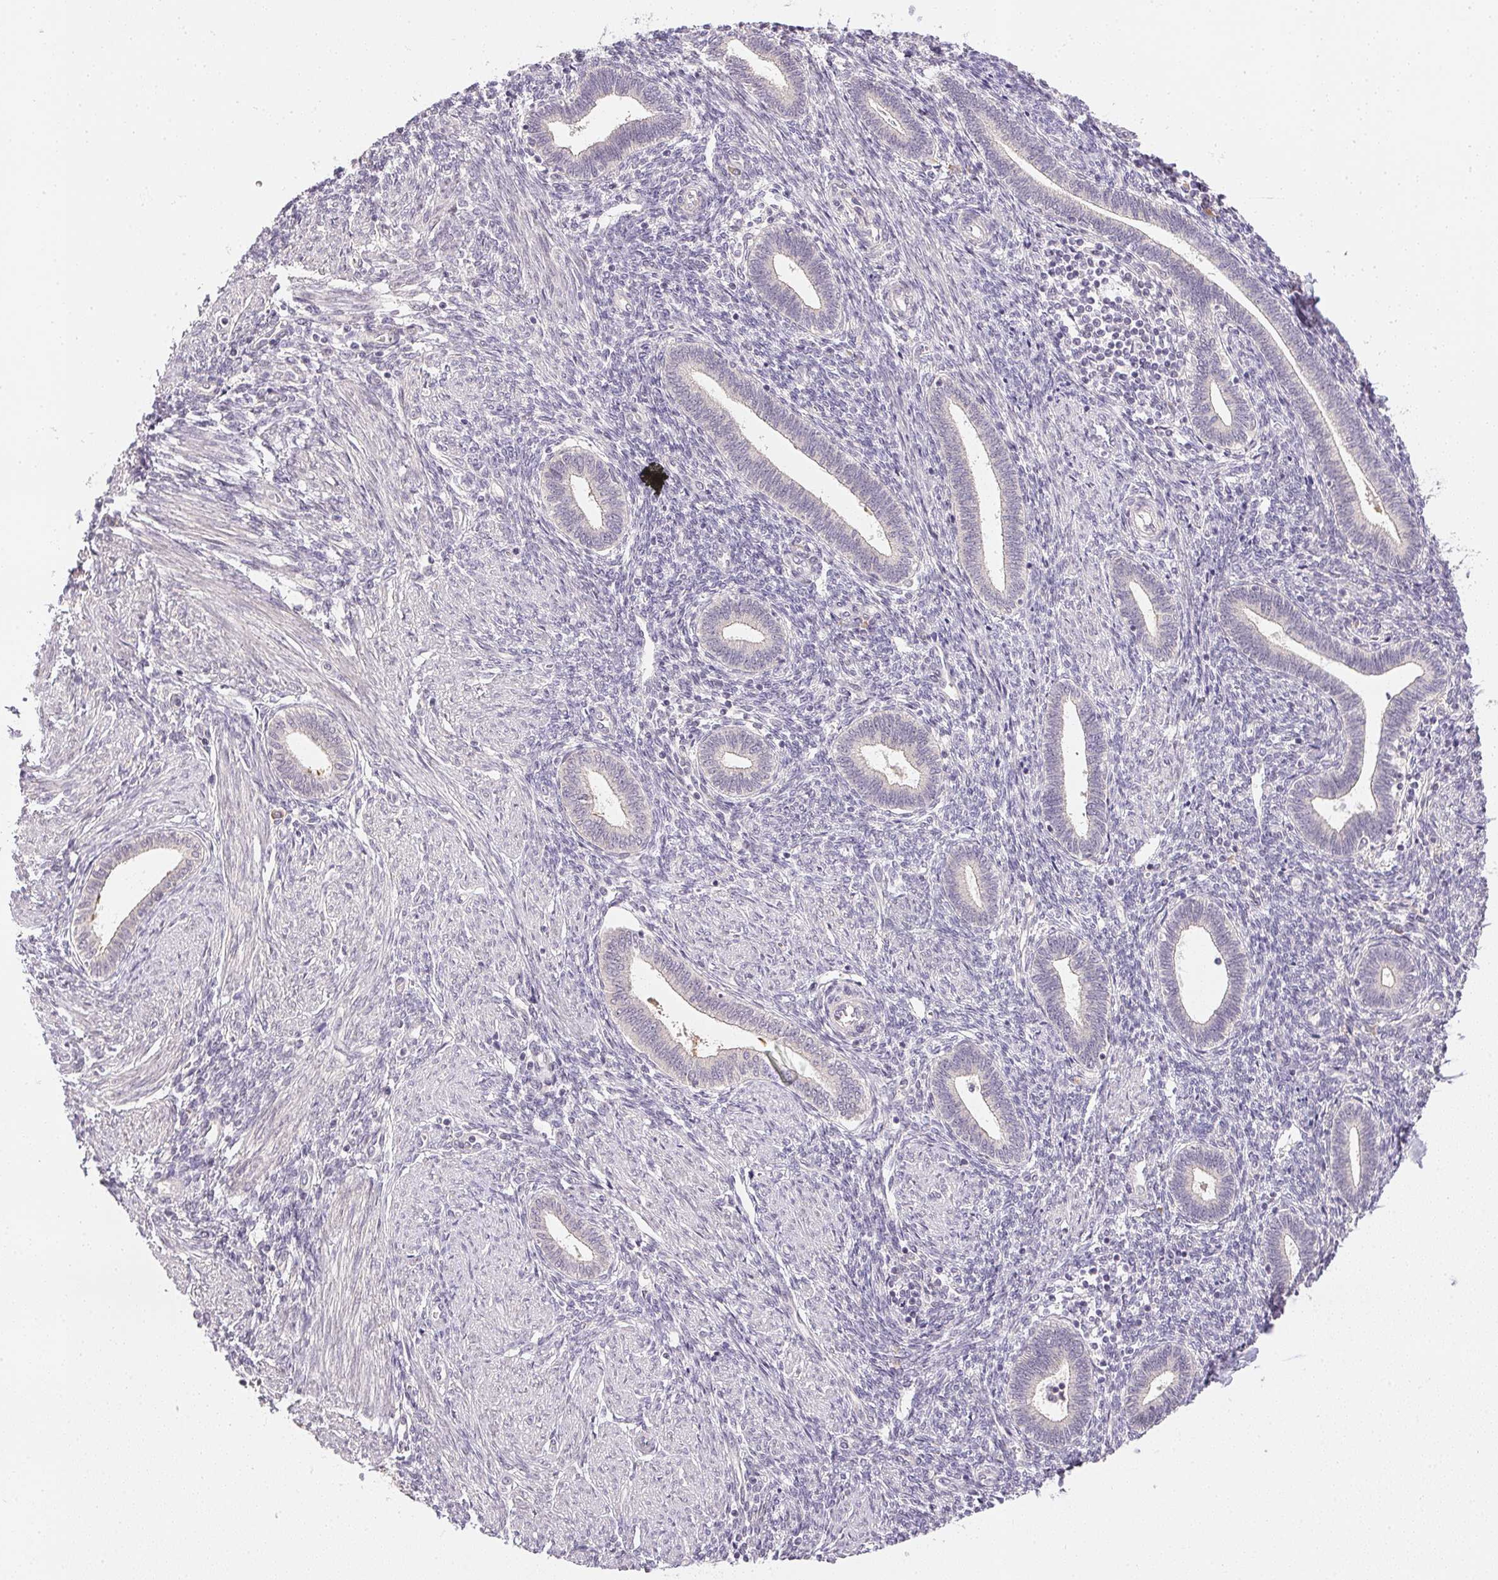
{"staining": {"intensity": "negative", "quantity": "none", "location": "none"}, "tissue": "endometrium", "cell_type": "Cells in endometrial stroma", "image_type": "normal", "snomed": [{"axis": "morphology", "description": "Normal tissue, NOS"}, {"axis": "topography", "description": "Endometrium"}], "caption": "There is no significant expression in cells in endometrial stroma of endometrium. (DAB (3,3'-diaminobenzidine) immunohistochemistry (IHC) visualized using brightfield microscopy, high magnification).", "gene": "TTC23L", "patient": {"sex": "female", "age": 42}}